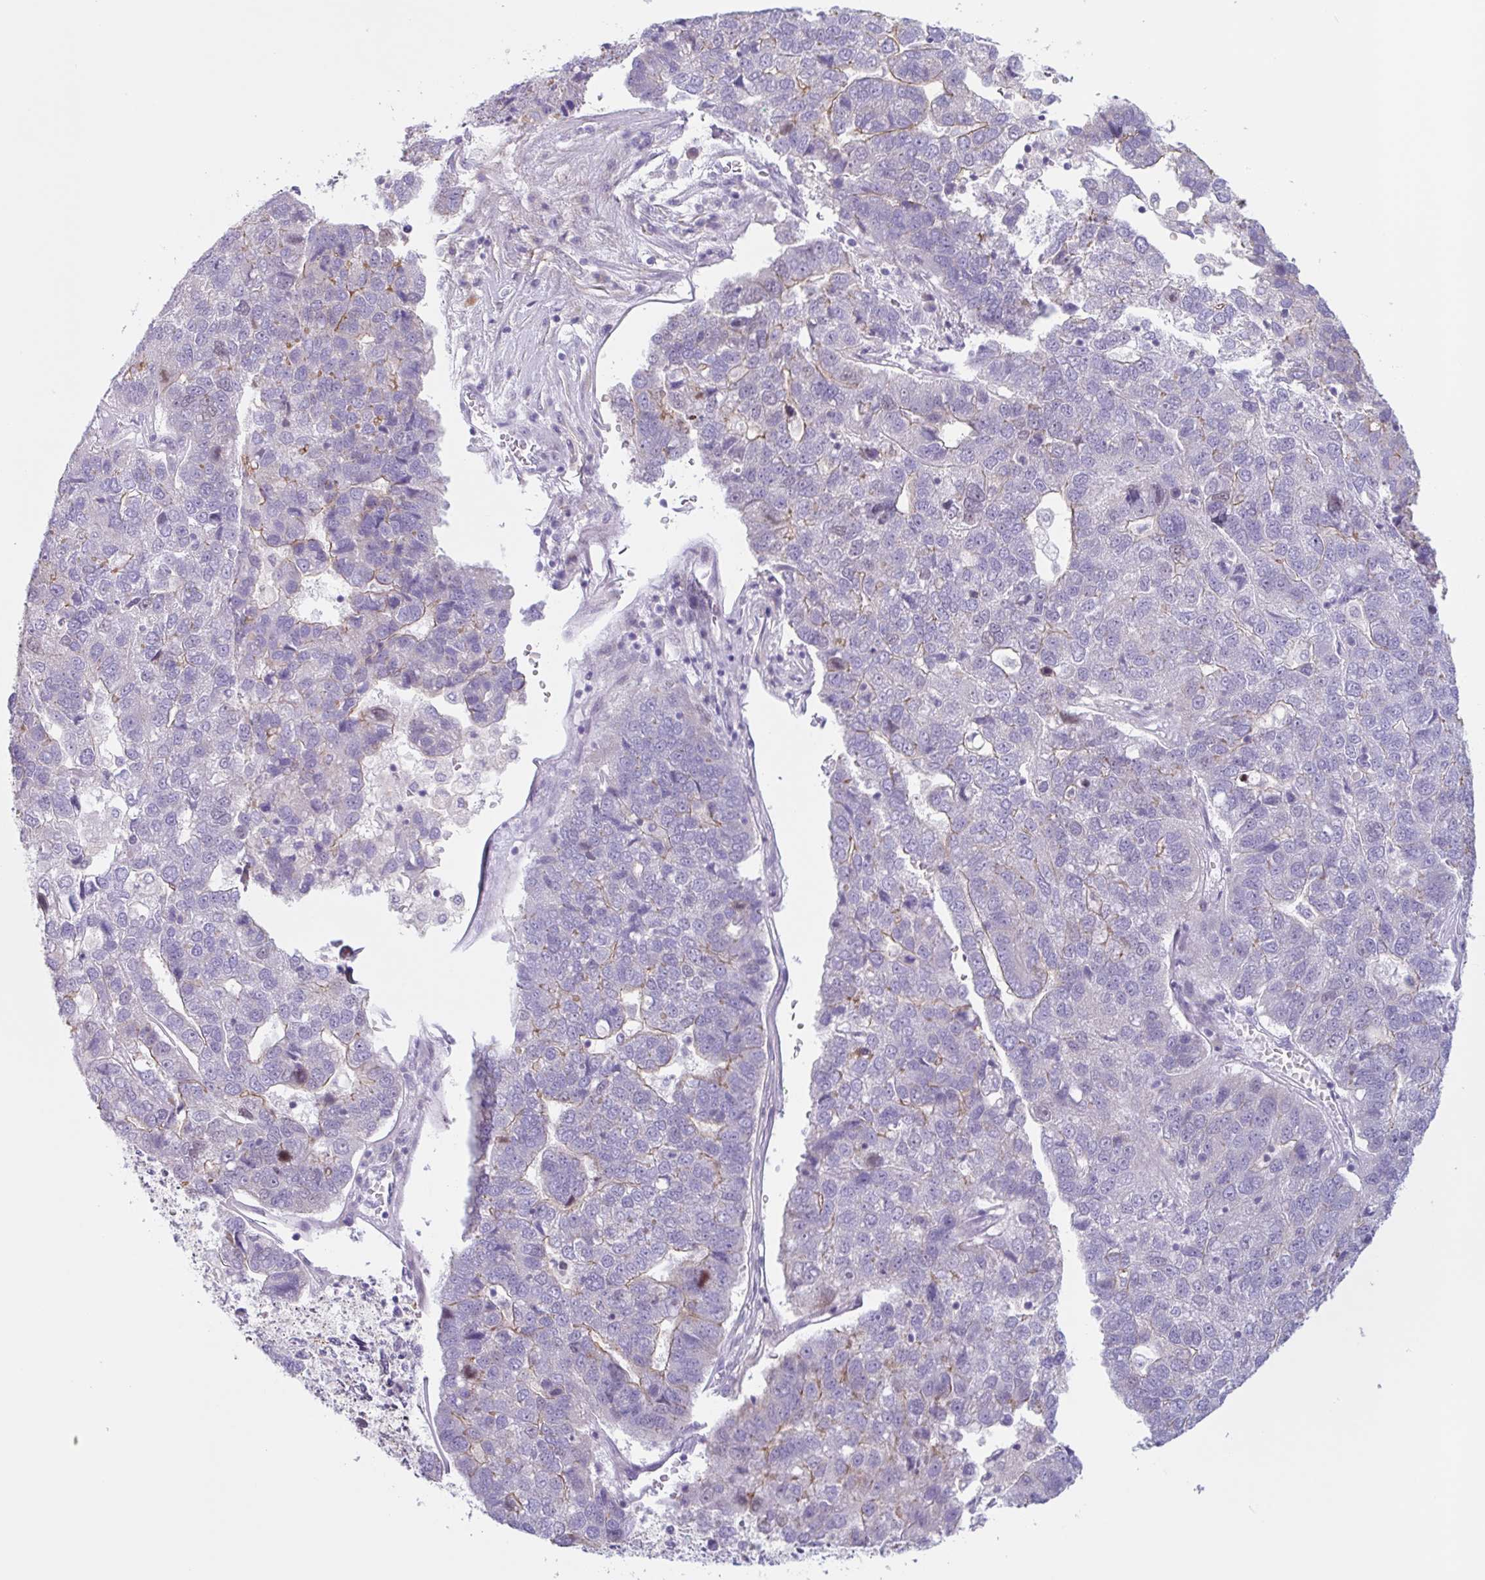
{"staining": {"intensity": "moderate", "quantity": "<25%", "location": "cytoplasmic/membranous"}, "tissue": "pancreatic cancer", "cell_type": "Tumor cells", "image_type": "cancer", "snomed": [{"axis": "morphology", "description": "Adenocarcinoma, NOS"}, {"axis": "topography", "description": "Pancreas"}], "caption": "This micrograph demonstrates immunohistochemistry (IHC) staining of human adenocarcinoma (pancreatic), with low moderate cytoplasmic/membranous positivity in about <25% of tumor cells.", "gene": "MYH10", "patient": {"sex": "female", "age": 61}}